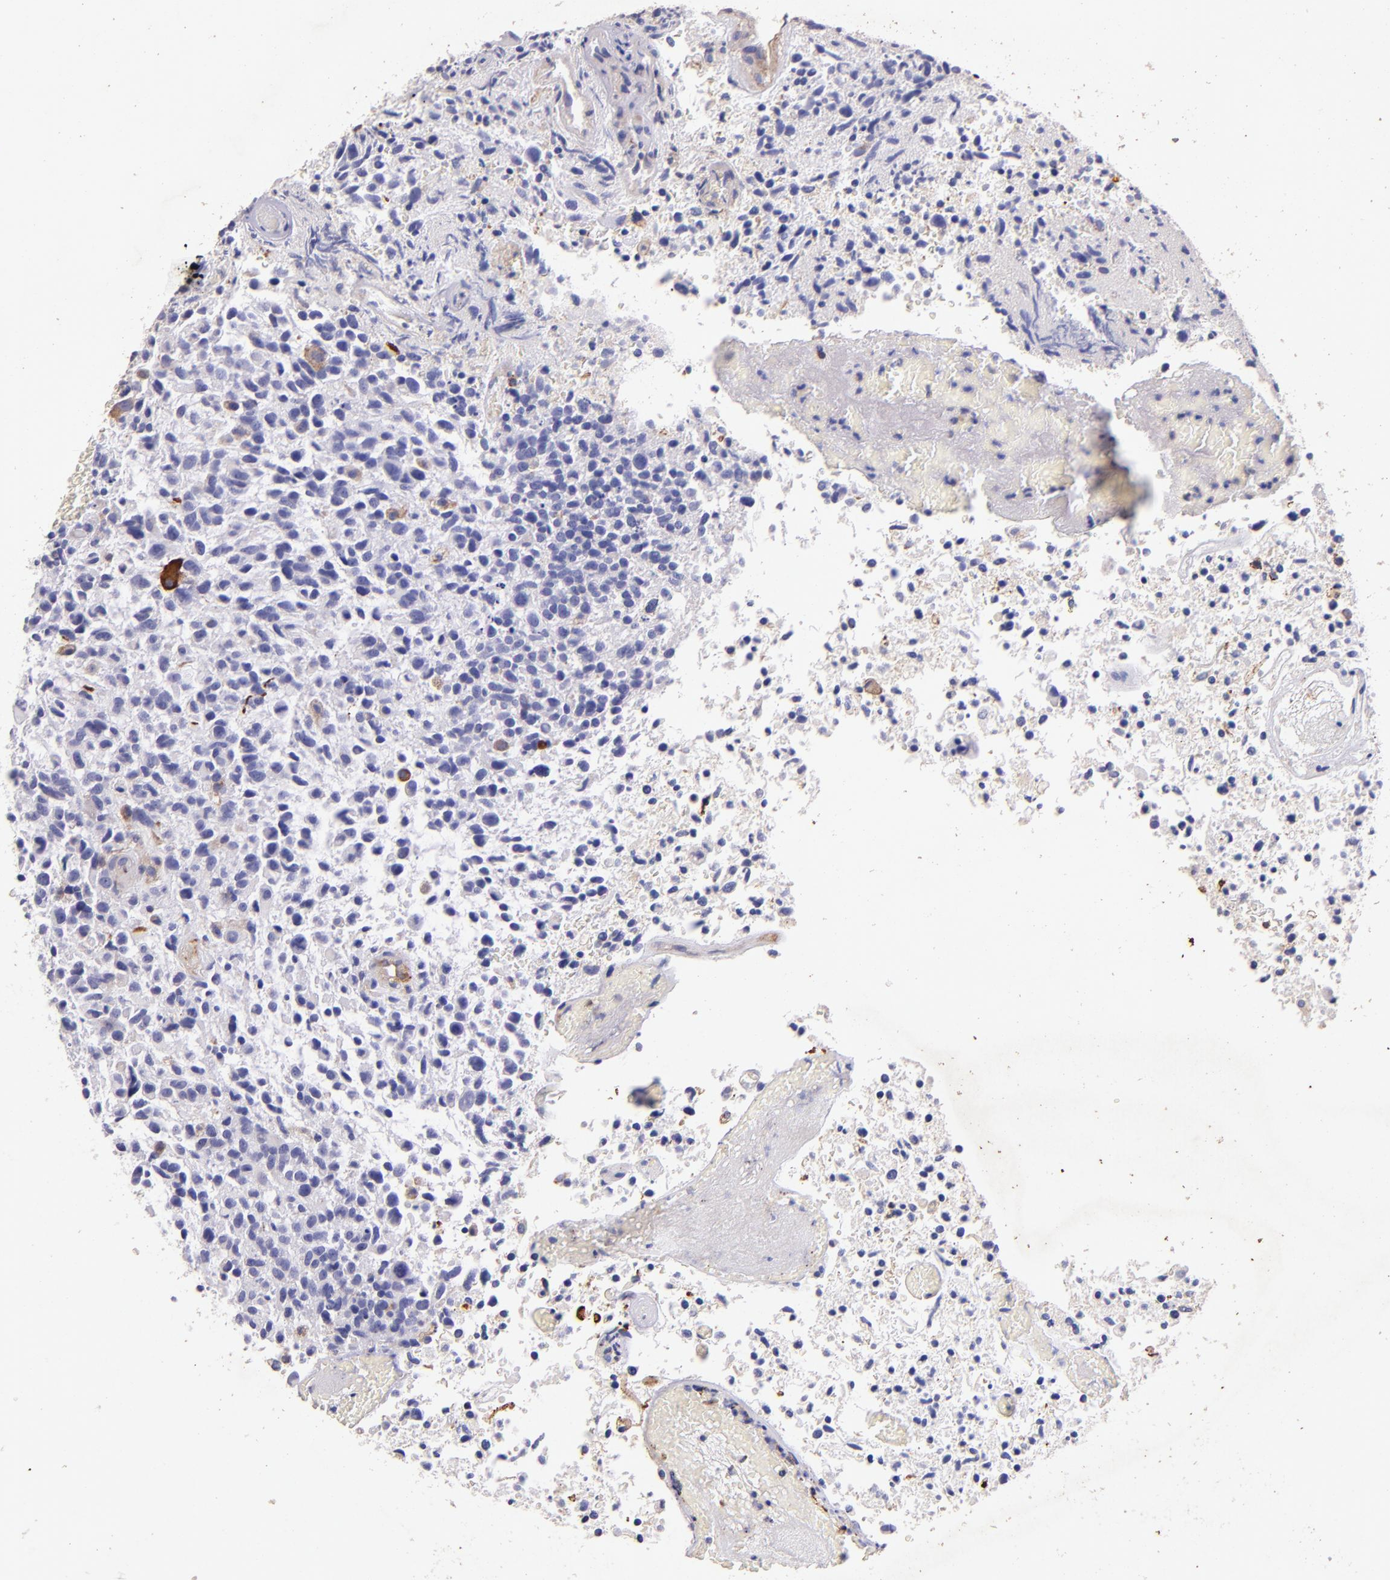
{"staining": {"intensity": "strong", "quantity": "<25%", "location": "cytoplasmic/membranous"}, "tissue": "glioma", "cell_type": "Tumor cells", "image_type": "cancer", "snomed": [{"axis": "morphology", "description": "Glioma, malignant, High grade"}, {"axis": "topography", "description": "Brain"}], "caption": "This image reveals glioma stained with IHC to label a protein in brown. The cytoplasmic/membranous of tumor cells show strong positivity for the protein. Nuclei are counter-stained blue.", "gene": "RET", "patient": {"sex": "male", "age": 72}}